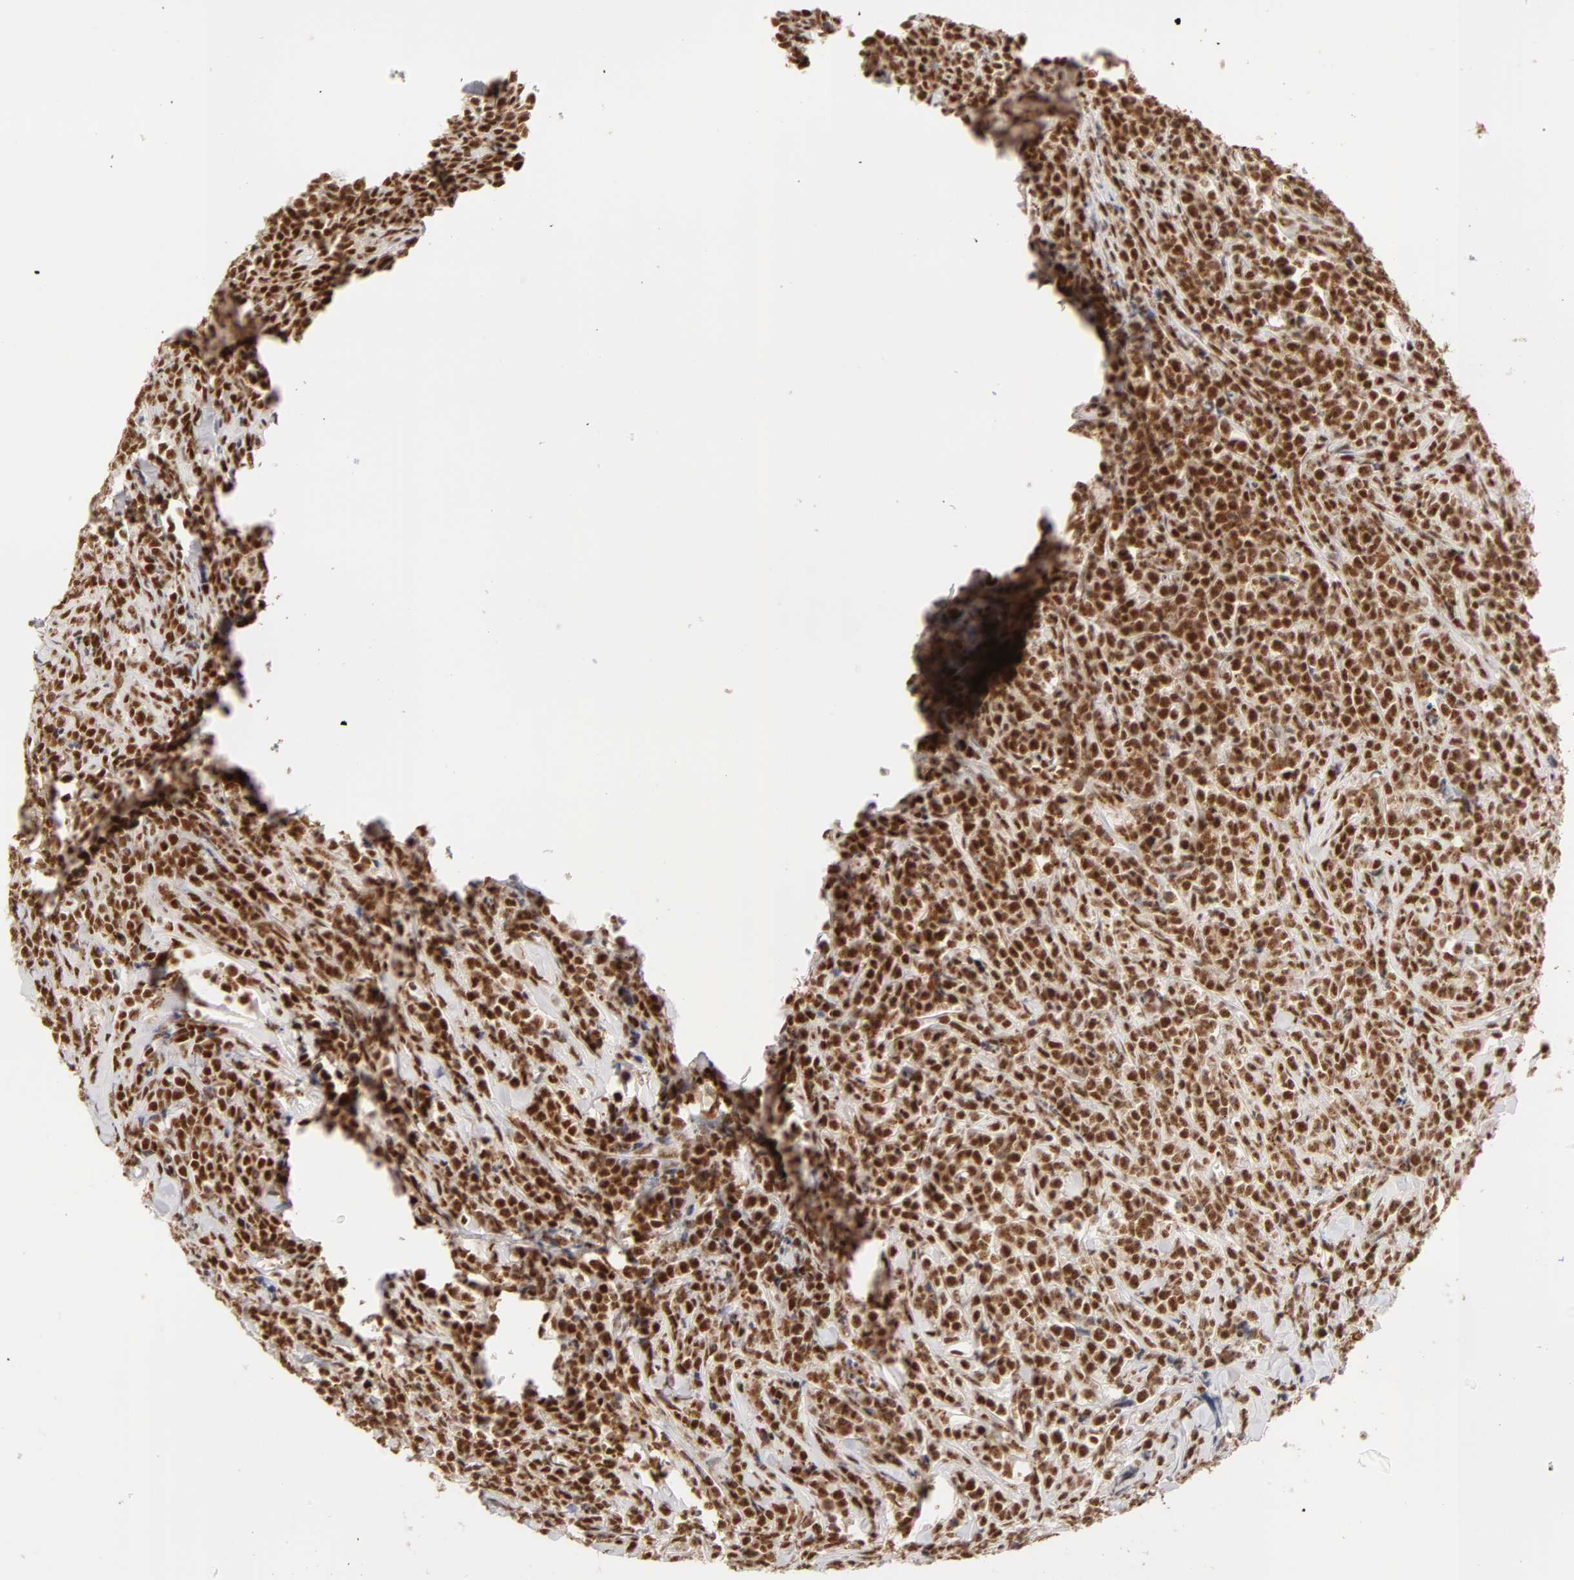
{"staining": {"intensity": "strong", "quantity": ">75%", "location": "nuclear"}, "tissue": "lymphoma", "cell_type": "Tumor cells", "image_type": "cancer", "snomed": [{"axis": "morphology", "description": "Malignant lymphoma, non-Hodgkin's type, High grade"}, {"axis": "topography", "description": "Small intestine"}, {"axis": "topography", "description": "Colon"}], "caption": "Strong nuclear staining is present in about >75% of tumor cells in high-grade malignant lymphoma, non-Hodgkin's type.", "gene": "RBM39", "patient": {"sex": "male", "age": 8}}